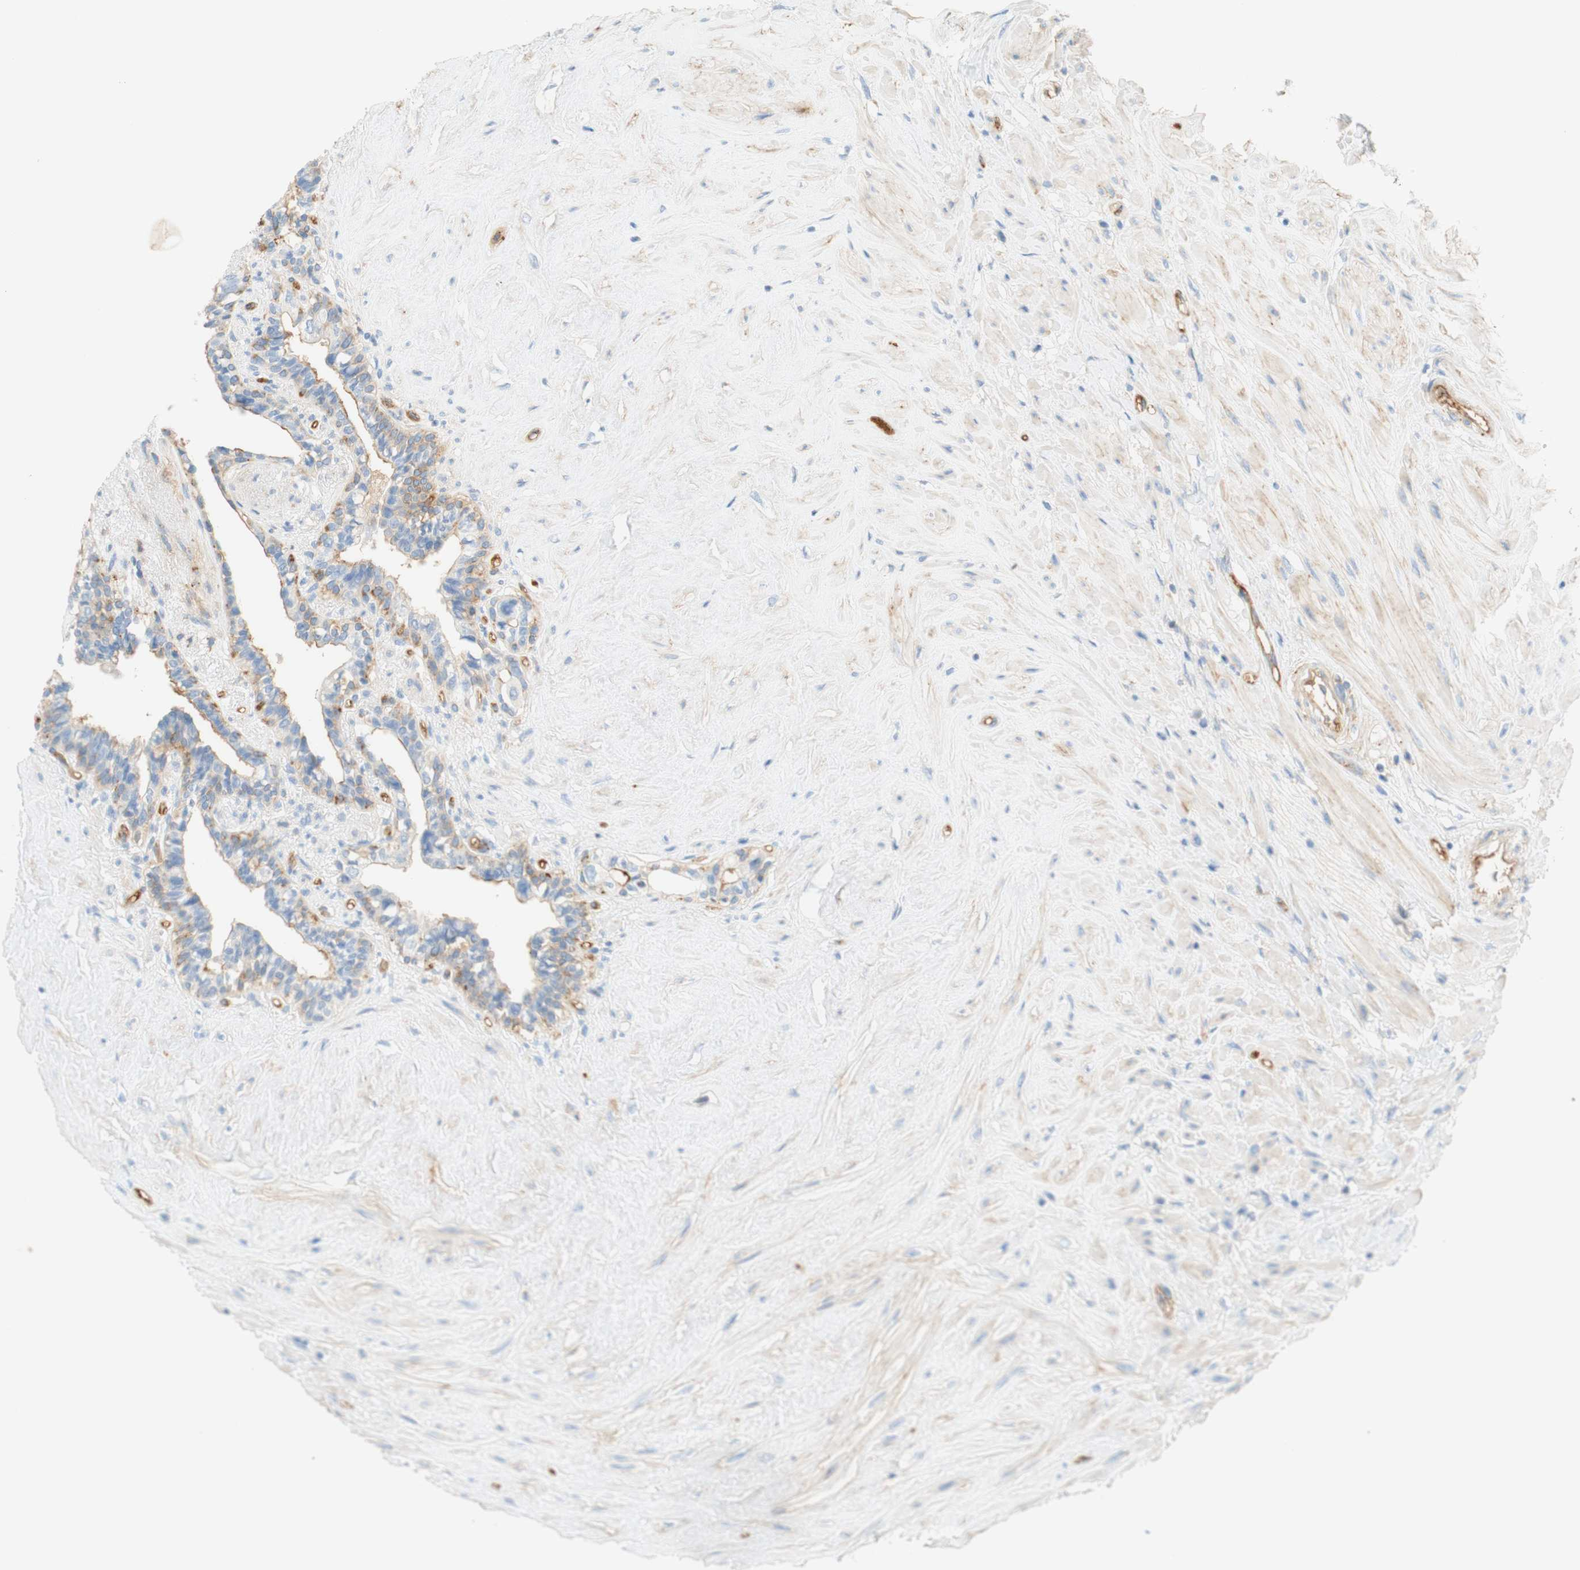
{"staining": {"intensity": "weak", "quantity": "25%-75%", "location": "cytoplasmic/membranous"}, "tissue": "seminal vesicle", "cell_type": "Glandular cells", "image_type": "normal", "snomed": [{"axis": "morphology", "description": "Normal tissue, NOS"}, {"axis": "topography", "description": "Seminal veicle"}], "caption": "Seminal vesicle stained with DAB immunohistochemistry shows low levels of weak cytoplasmic/membranous positivity in about 25%-75% of glandular cells. (DAB (3,3'-diaminobenzidine) IHC, brown staining for protein, blue staining for nuclei).", "gene": "STOM", "patient": {"sex": "male", "age": 63}}